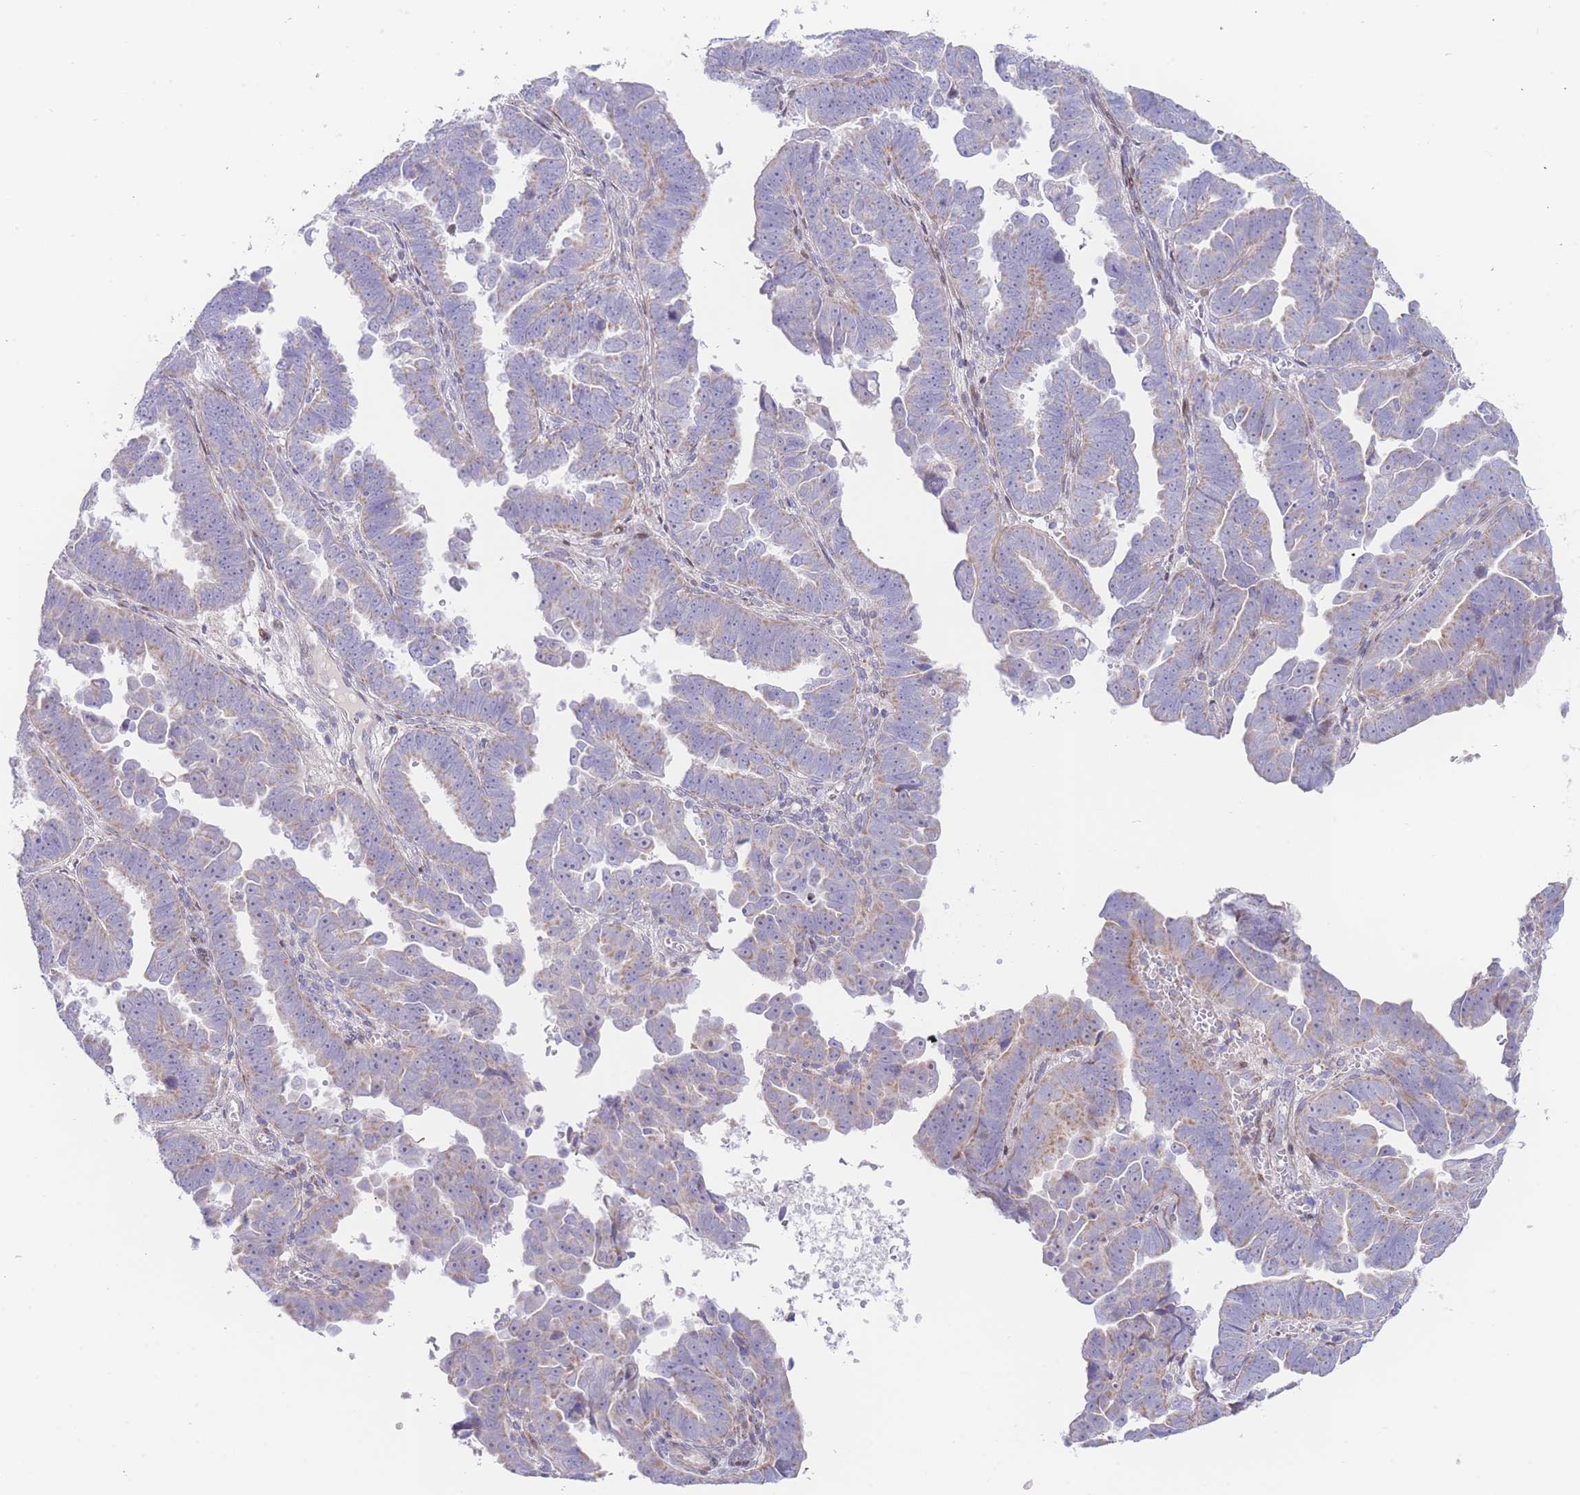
{"staining": {"intensity": "weak", "quantity": "25%-75%", "location": "cytoplasmic/membranous"}, "tissue": "endometrial cancer", "cell_type": "Tumor cells", "image_type": "cancer", "snomed": [{"axis": "morphology", "description": "Adenocarcinoma, NOS"}, {"axis": "topography", "description": "Endometrium"}], "caption": "Protein expression by immunohistochemistry (IHC) reveals weak cytoplasmic/membranous staining in about 25%-75% of tumor cells in adenocarcinoma (endometrial). (Stains: DAB (3,3'-diaminobenzidine) in brown, nuclei in blue, Microscopy: brightfield microscopy at high magnification).", "gene": "GPAM", "patient": {"sex": "female", "age": 75}}